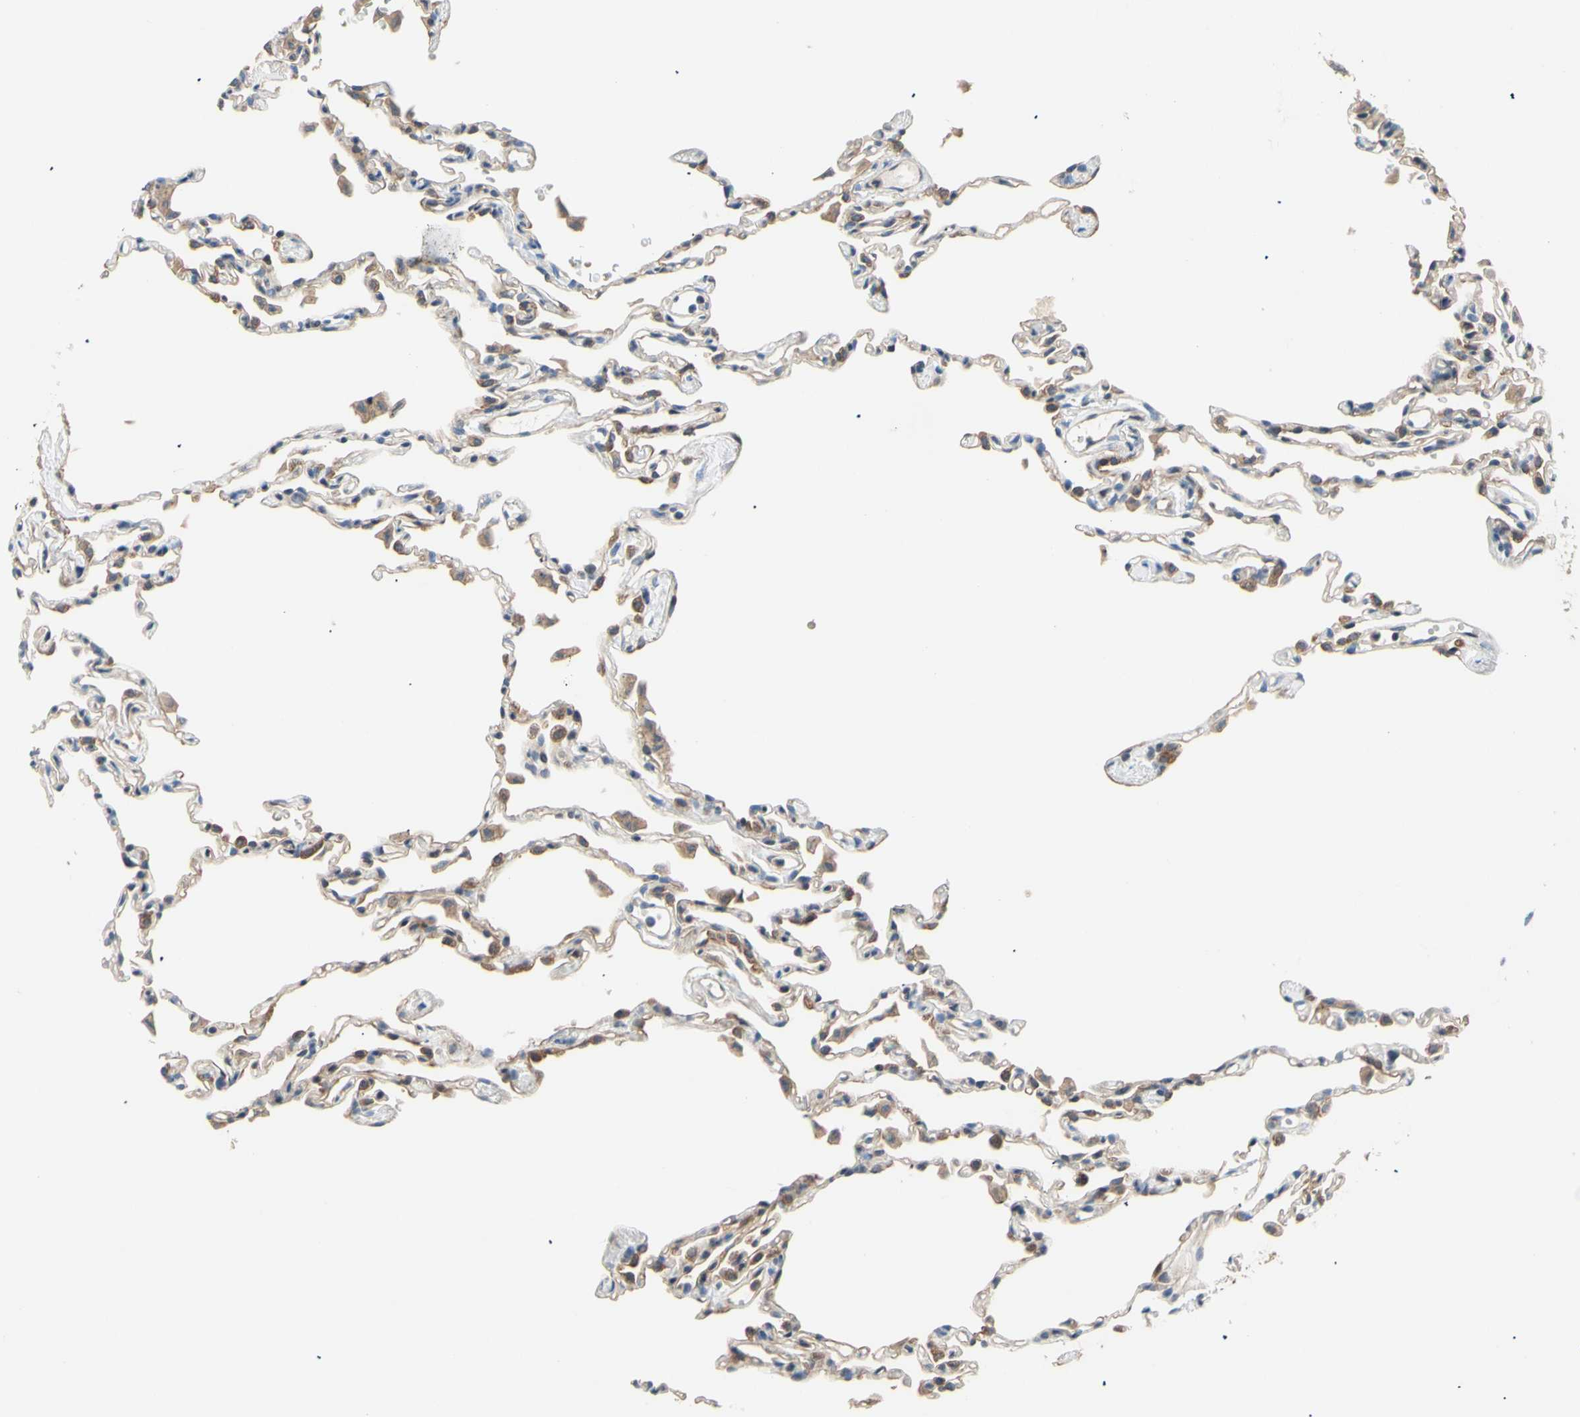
{"staining": {"intensity": "weak", "quantity": "25%-75%", "location": "cytoplasmic/membranous"}, "tissue": "lung", "cell_type": "Alveolar cells", "image_type": "normal", "snomed": [{"axis": "morphology", "description": "Normal tissue, NOS"}, {"axis": "topography", "description": "Lung"}], "caption": "Immunohistochemical staining of normal lung reveals low levels of weak cytoplasmic/membranous expression in approximately 25%-75% of alveolar cells. (DAB = brown stain, brightfield microscopy at high magnification).", "gene": "DYNLRB1", "patient": {"sex": "female", "age": 49}}